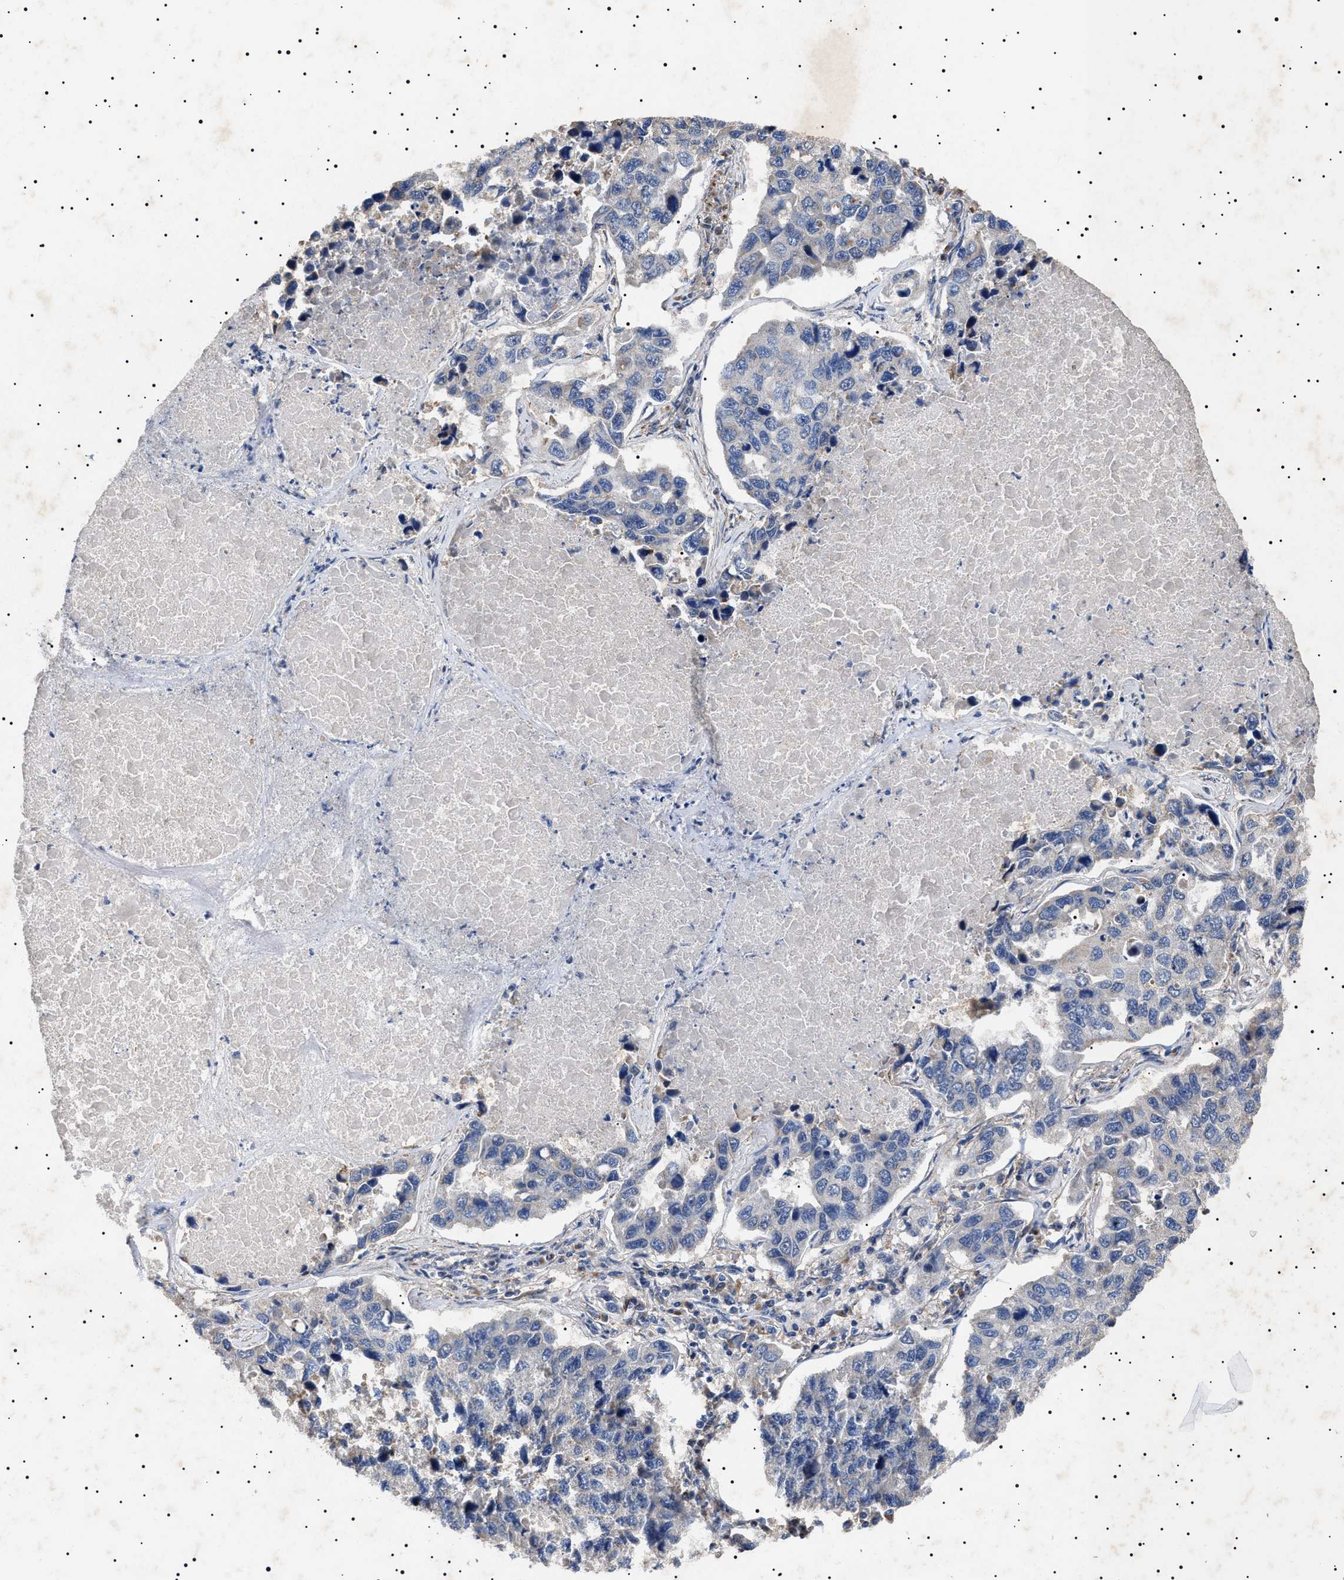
{"staining": {"intensity": "negative", "quantity": "none", "location": "none"}, "tissue": "lung cancer", "cell_type": "Tumor cells", "image_type": "cancer", "snomed": [{"axis": "morphology", "description": "Adenocarcinoma, NOS"}, {"axis": "topography", "description": "Lung"}], "caption": "Tumor cells are negative for protein expression in human lung cancer (adenocarcinoma).", "gene": "RAB34", "patient": {"sex": "male", "age": 64}}